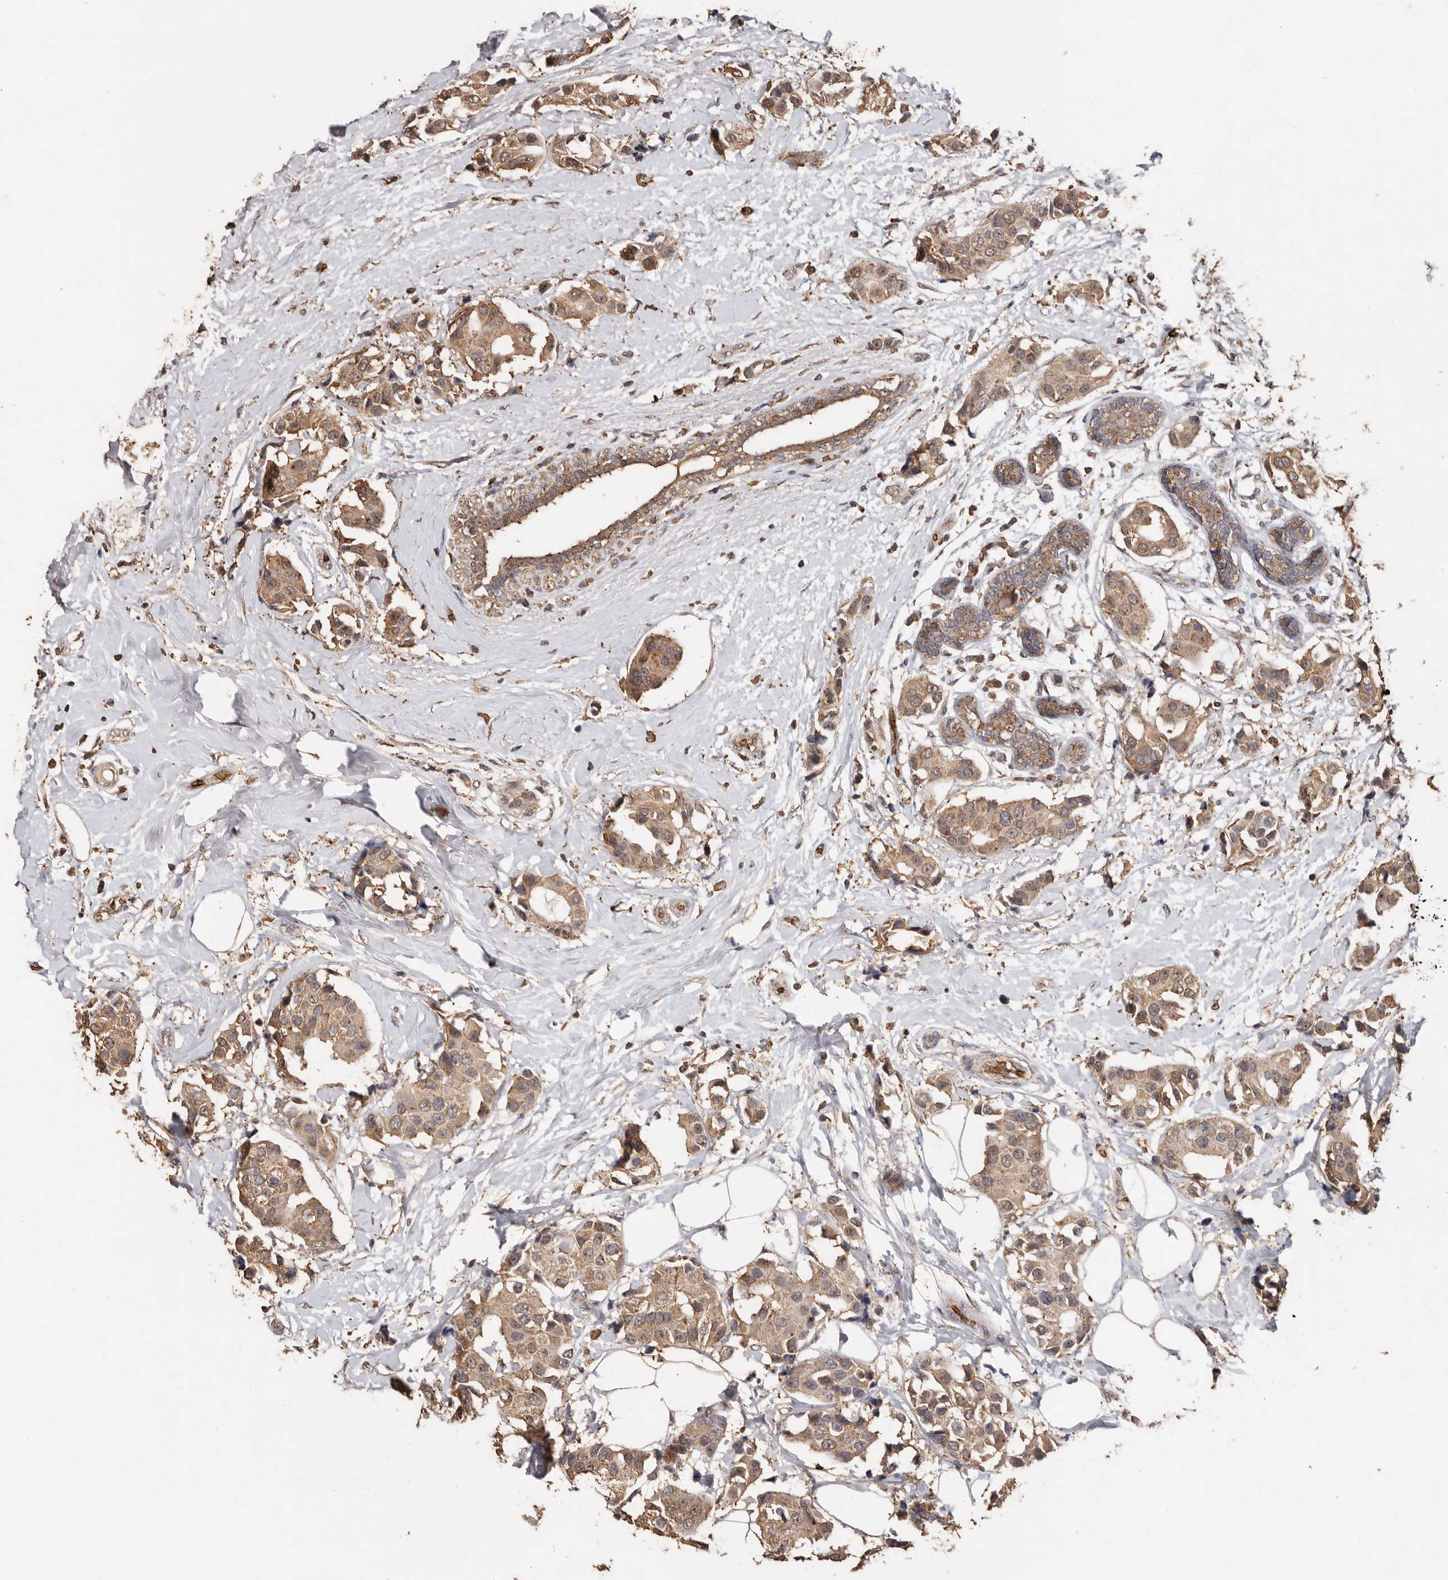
{"staining": {"intensity": "moderate", "quantity": ">75%", "location": "cytoplasmic/membranous"}, "tissue": "breast cancer", "cell_type": "Tumor cells", "image_type": "cancer", "snomed": [{"axis": "morphology", "description": "Normal tissue, NOS"}, {"axis": "morphology", "description": "Duct carcinoma"}, {"axis": "topography", "description": "Breast"}], "caption": "High-power microscopy captured an IHC photomicrograph of breast cancer, revealing moderate cytoplasmic/membranous expression in approximately >75% of tumor cells.", "gene": "GRAMD2A", "patient": {"sex": "female", "age": 39}}